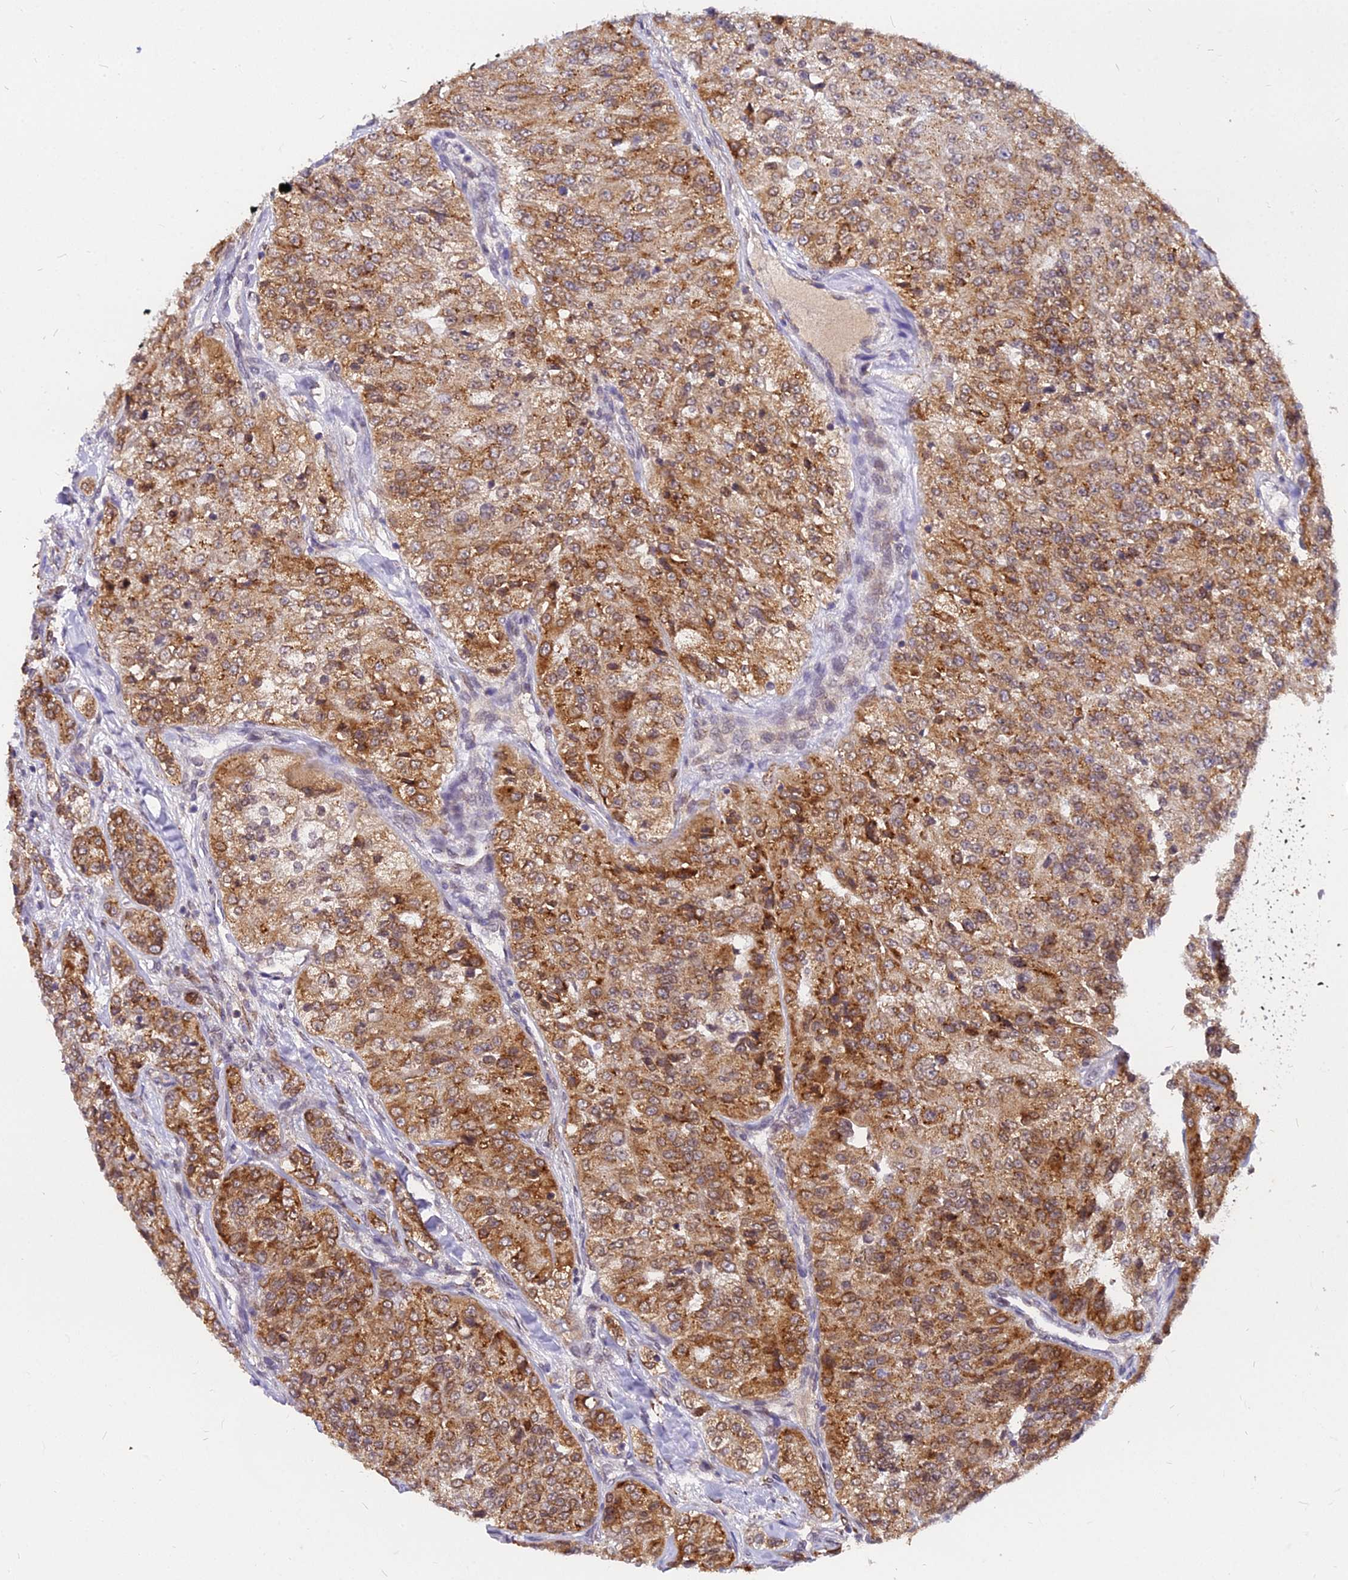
{"staining": {"intensity": "moderate", "quantity": ">75%", "location": "cytoplasmic/membranous"}, "tissue": "renal cancer", "cell_type": "Tumor cells", "image_type": "cancer", "snomed": [{"axis": "morphology", "description": "Adenocarcinoma, NOS"}, {"axis": "topography", "description": "Kidney"}], "caption": "Protein staining of renal cancer tissue demonstrates moderate cytoplasmic/membranous expression in about >75% of tumor cells.", "gene": "RNF121", "patient": {"sex": "female", "age": 63}}